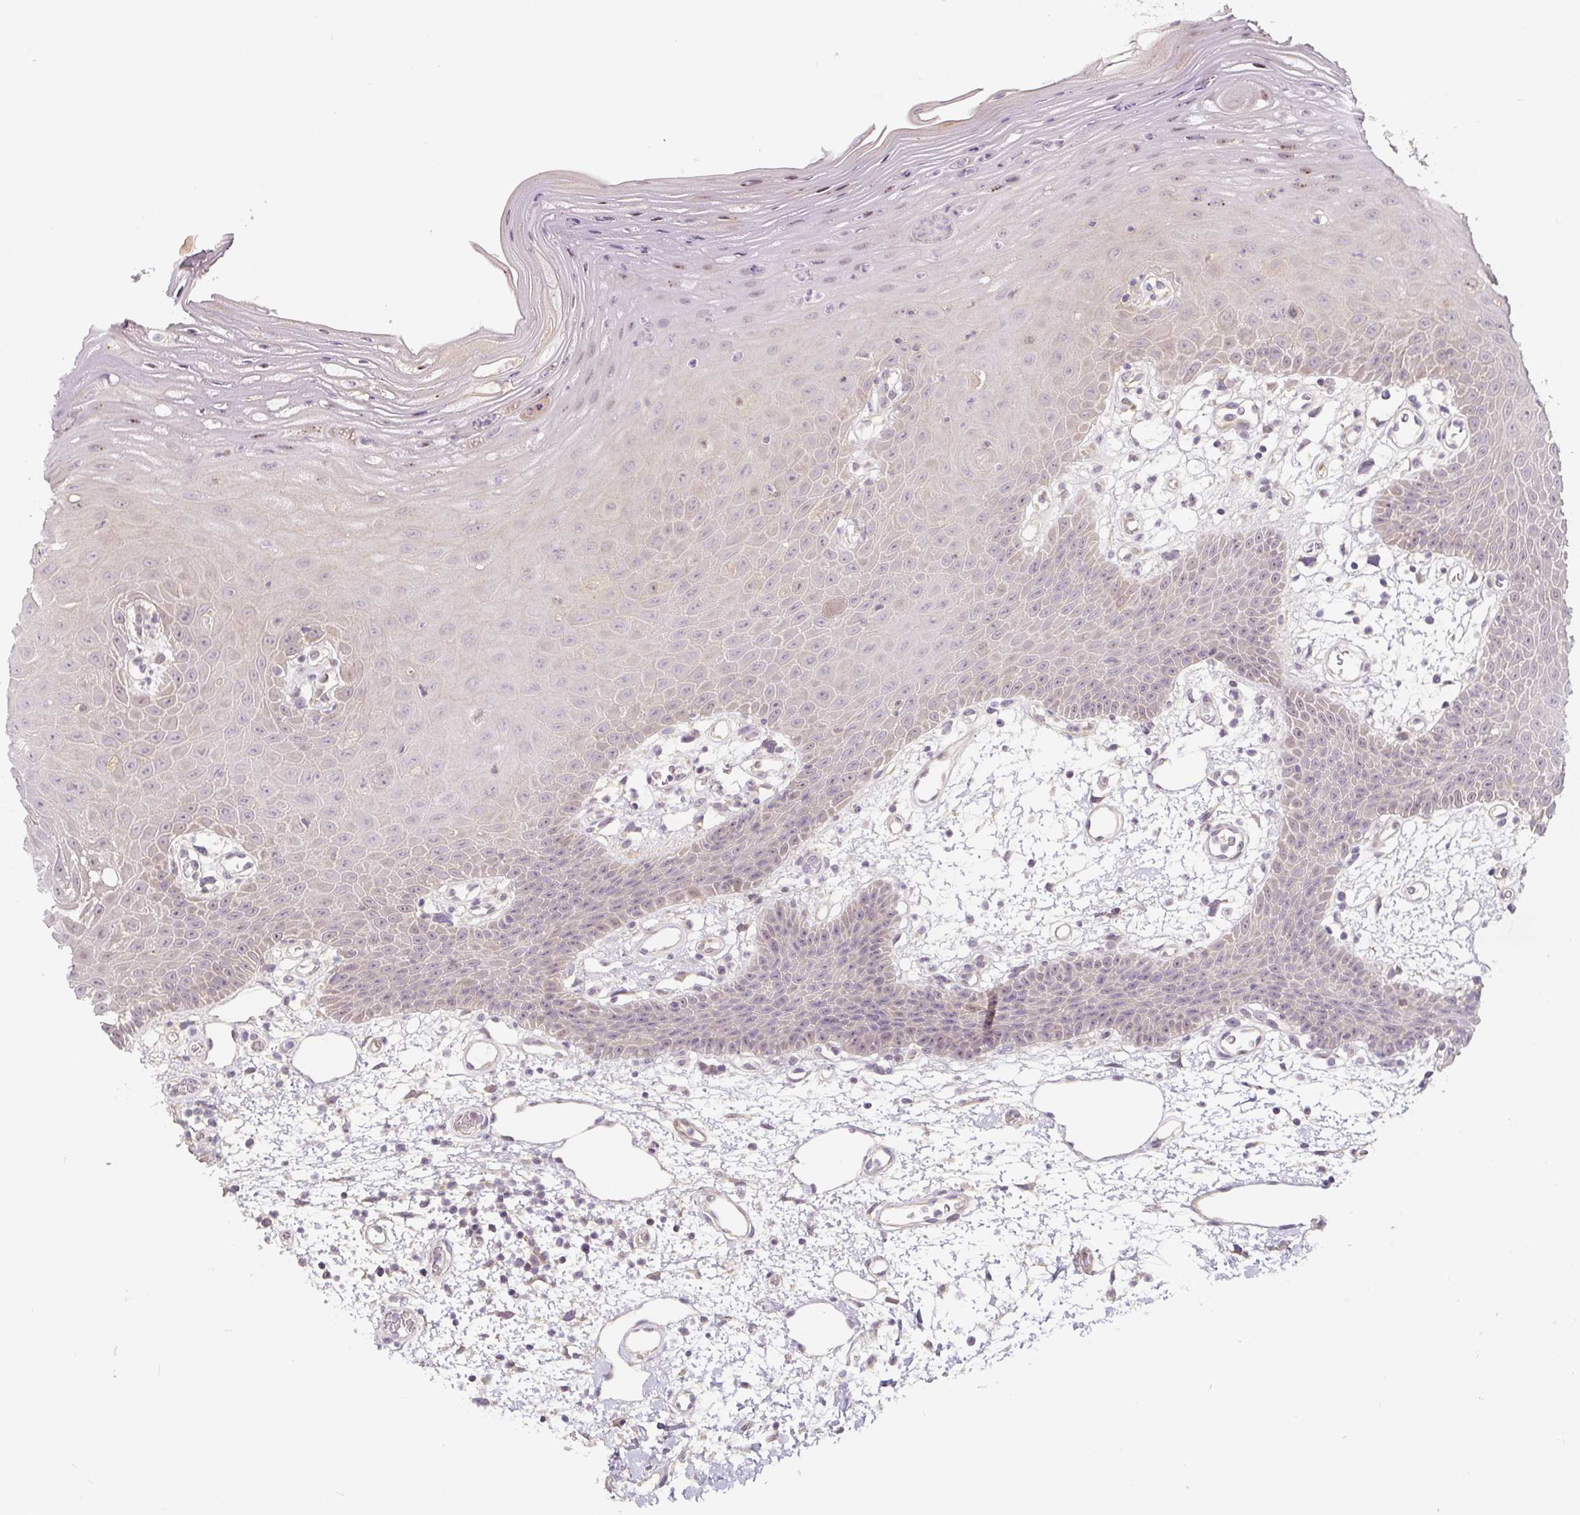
{"staining": {"intensity": "weak", "quantity": "<25%", "location": "cytoplasmic/membranous"}, "tissue": "oral mucosa", "cell_type": "Squamous epithelial cells", "image_type": "normal", "snomed": [{"axis": "morphology", "description": "Normal tissue, NOS"}, {"axis": "topography", "description": "Oral tissue"}], "caption": "Immunohistochemical staining of normal human oral mucosa shows no significant staining in squamous epithelial cells.", "gene": "PWWP3B", "patient": {"sex": "female", "age": 59}}